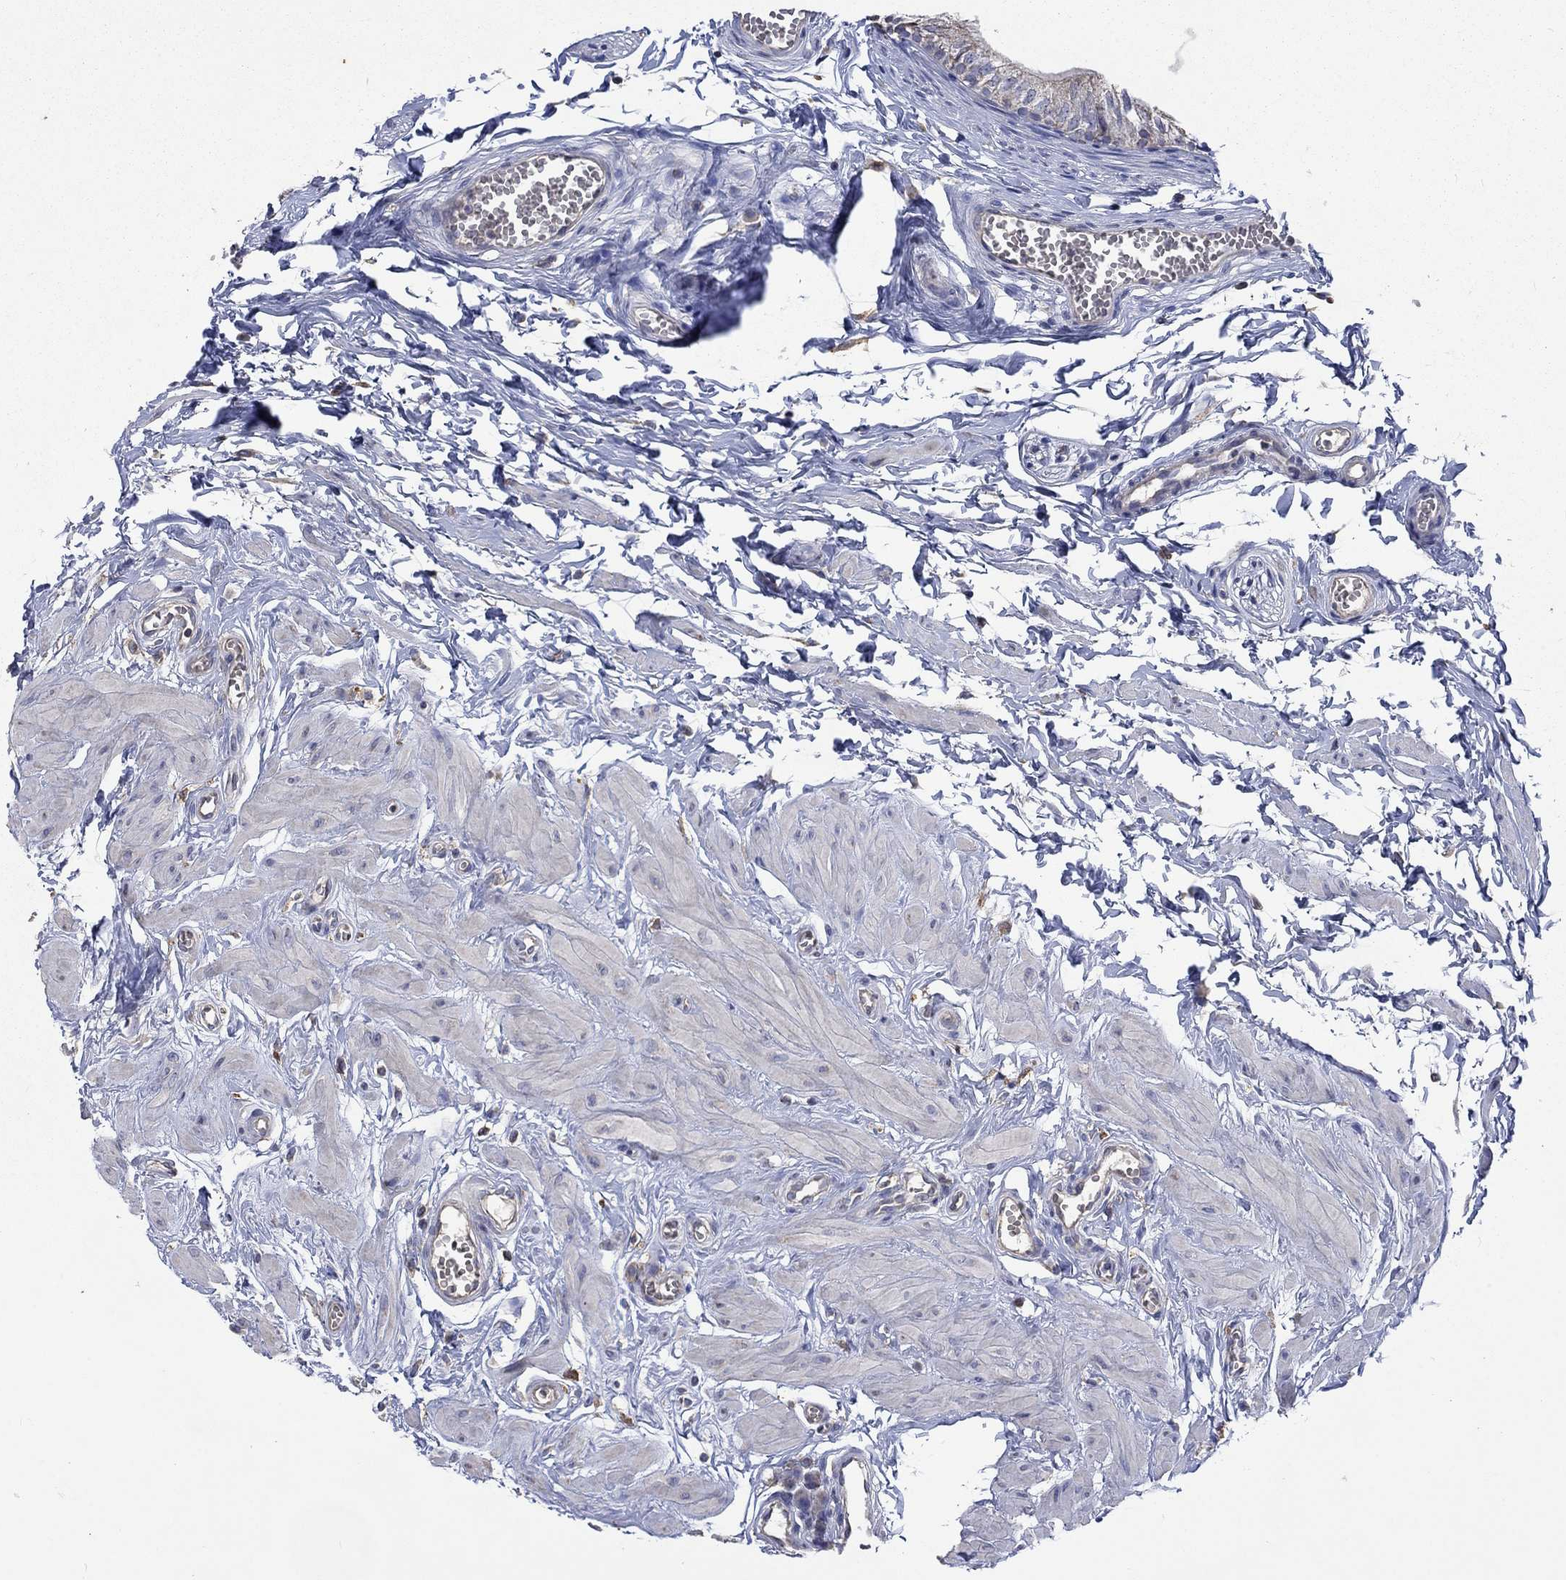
{"staining": {"intensity": "negative", "quantity": "none", "location": "none"}, "tissue": "epididymis", "cell_type": "Glandular cells", "image_type": "normal", "snomed": [{"axis": "morphology", "description": "Normal tissue, NOS"}, {"axis": "topography", "description": "Epididymis"}], "caption": "Immunohistochemistry image of benign human epididymis stained for a protein (brown), which shows no staining in glandular cells.", "gene": "UGT8", "patient": {"sex": "male", "age": 22}}